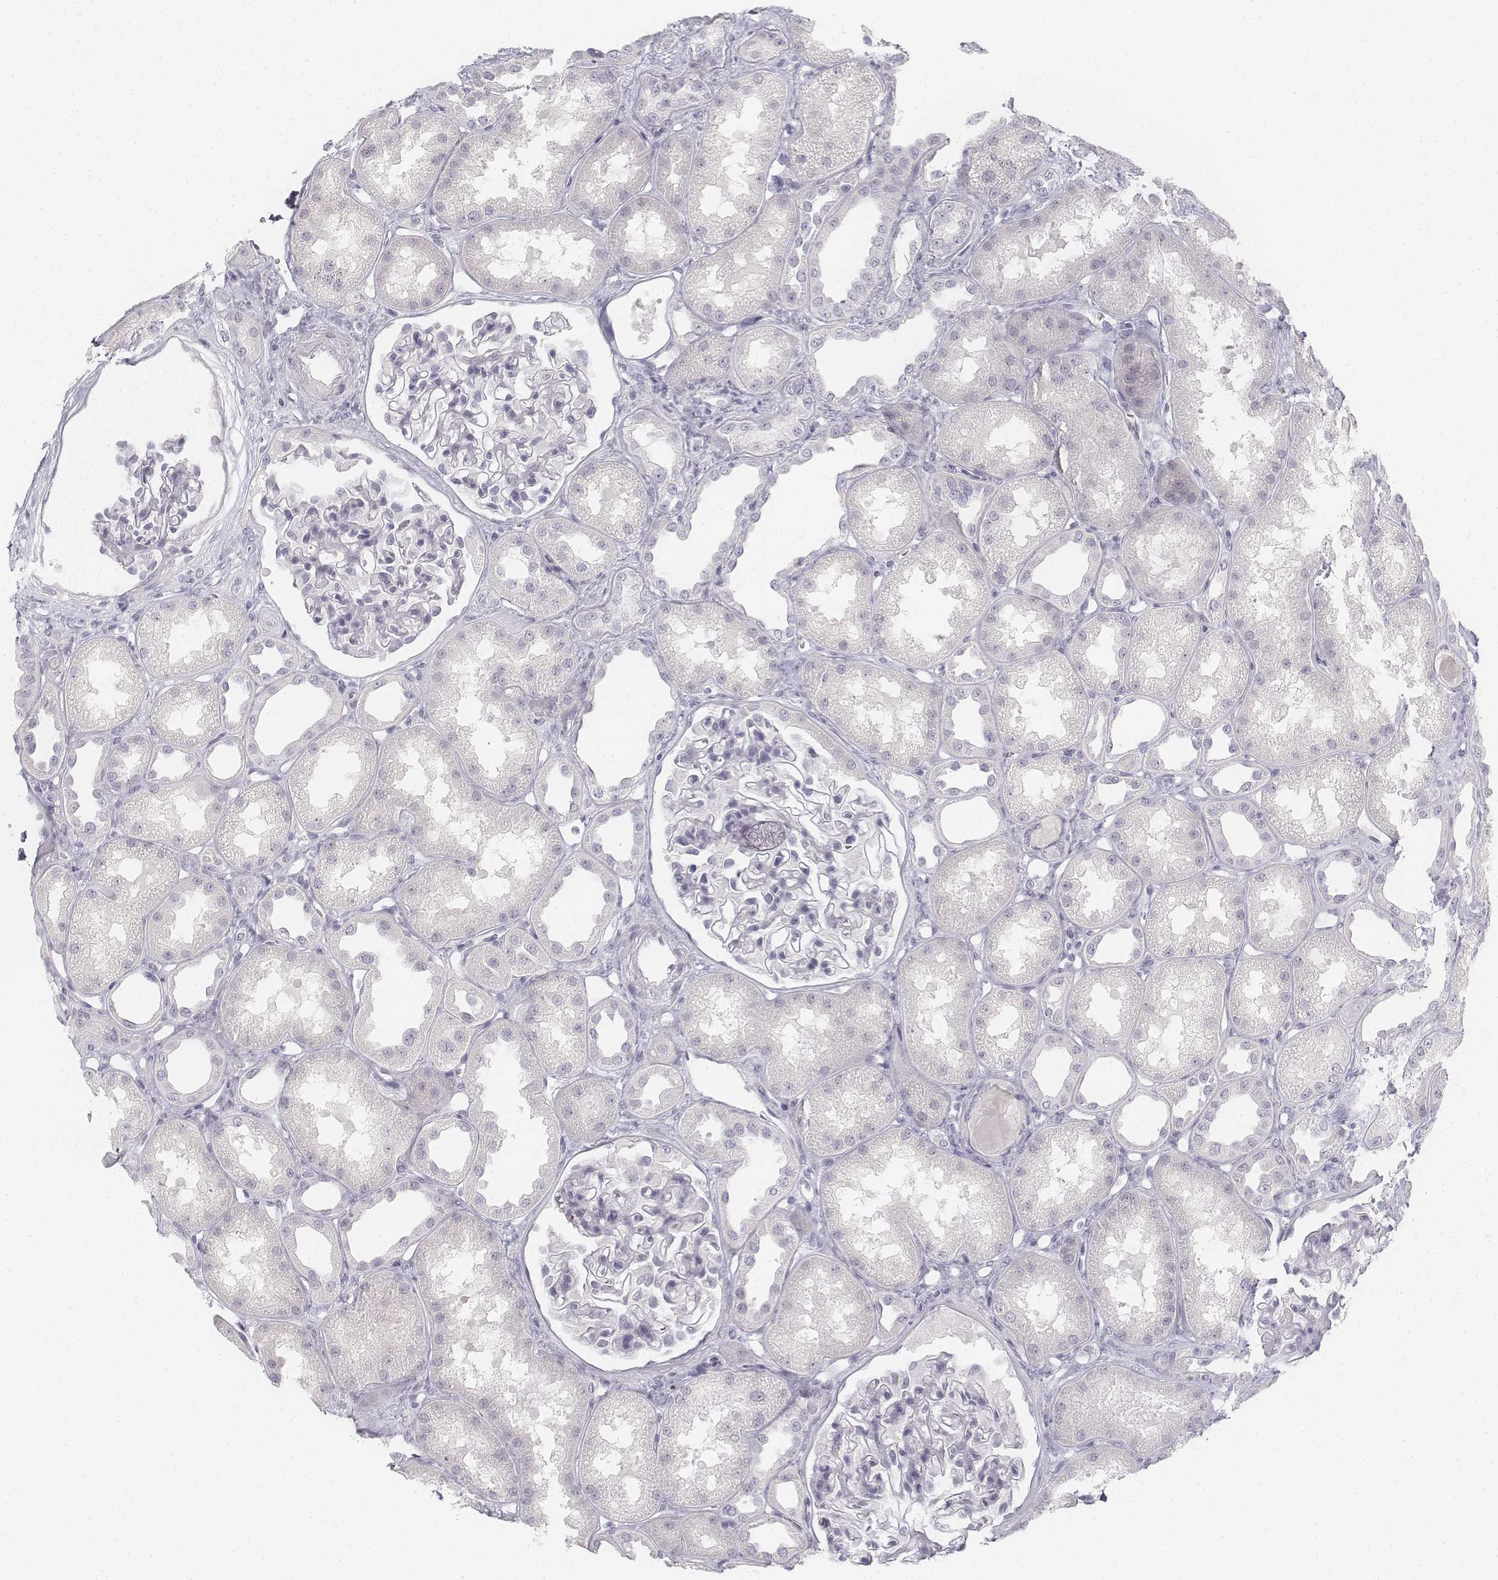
{"staining": {"intensity": "negative", "quantity": "none", "location": "none"}, "tissue": "kidney", "cell_type": "Cells in glomeruli", "image_type": "normal", "snomed": [{"axis": "morphology", "description": "Normal tissue, NOS"}, {"axis": "topography", "description": "Kidney"}], "caption": "DAB immunohistochemical staining of unremarkable human kidney reveals no significant staining in cells in glomeruli.", "gene": "KRT25", "patient": {"sex": "male", "age": 61}}